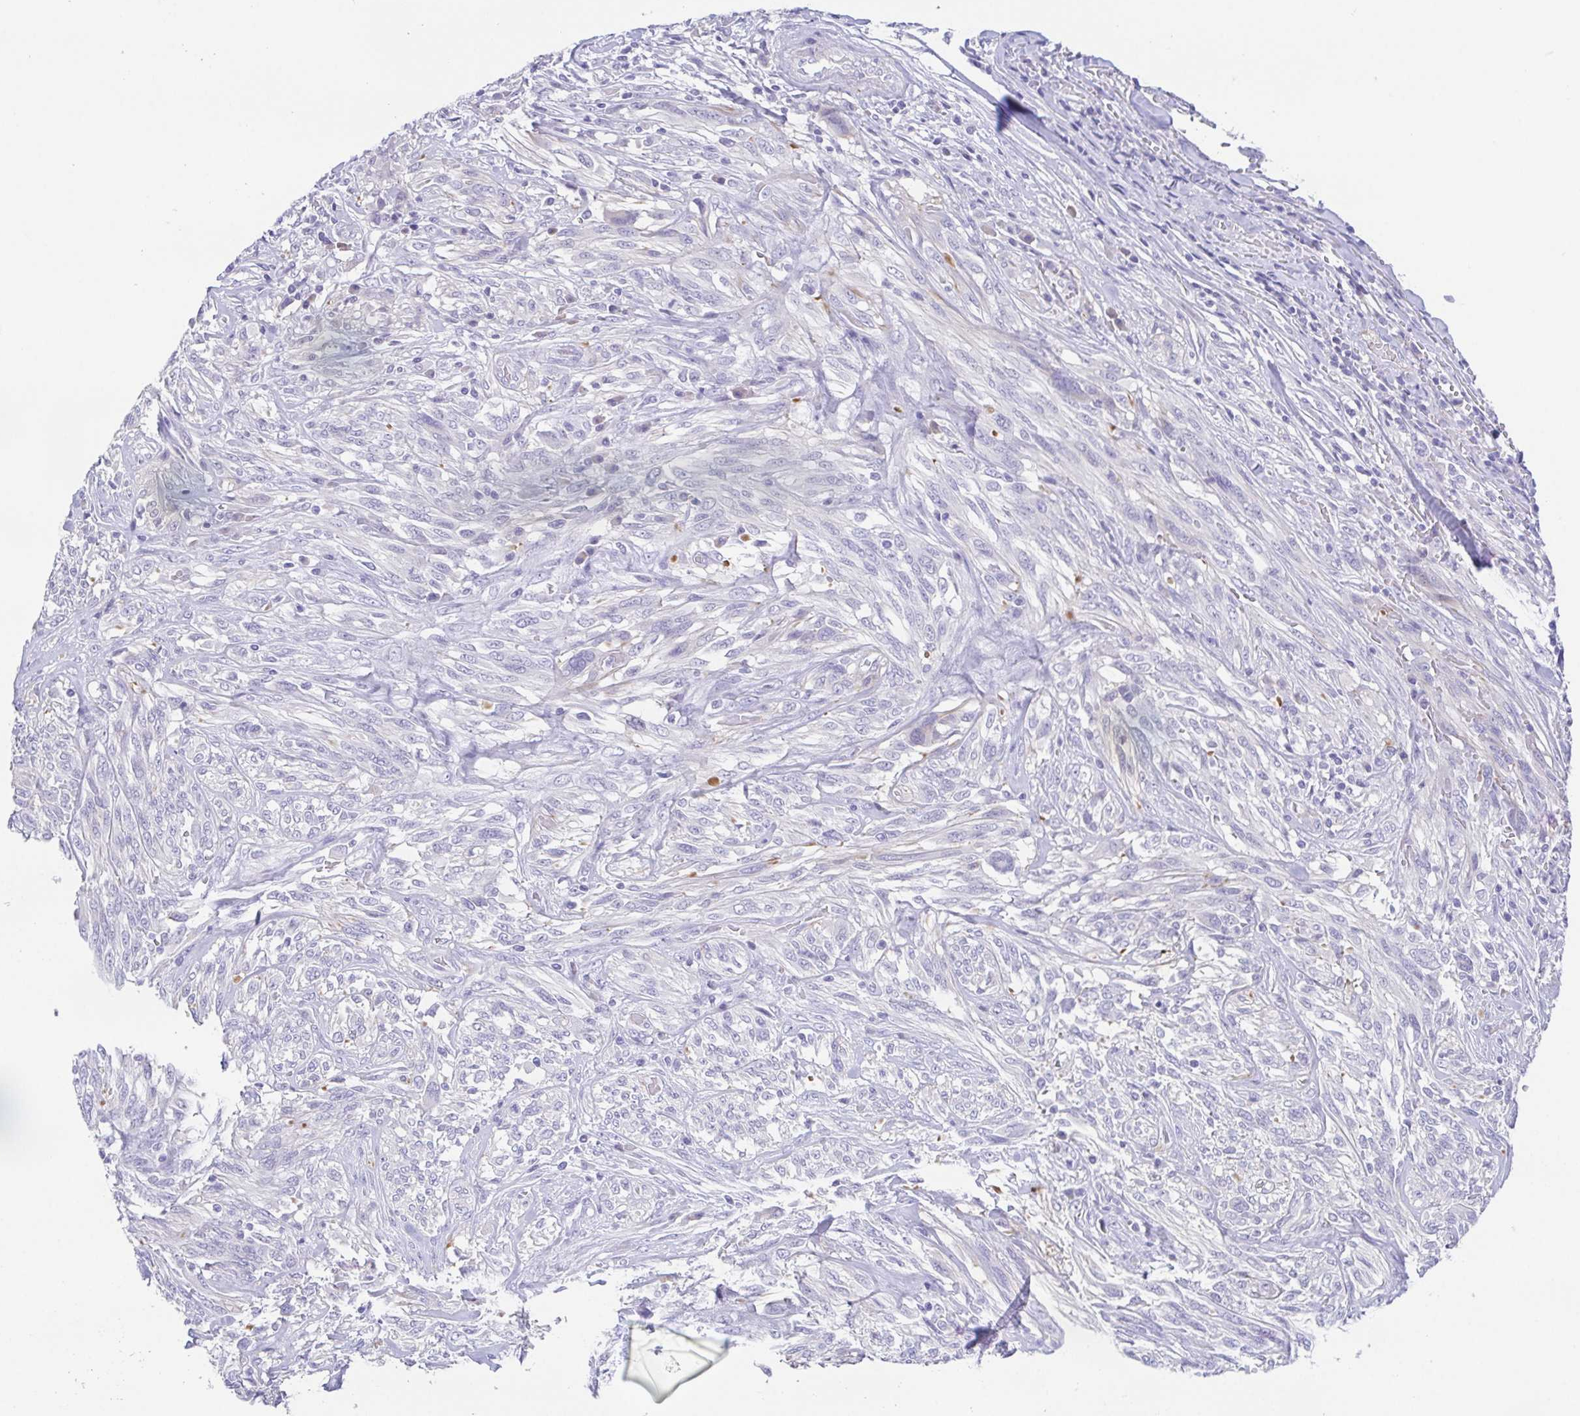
{"staining": {"intensity": "negative", "quantity": "none", "location": "none"}, "tissue": "melanoma", "cell_type": "Tumor cells", "image_type": "cancer", "snomed": [{"axis": "morphology", "description": "Malignant melanoma, NOS"}, {"axis": "topography", "description": "Skin"}], "caption": "Tumor cells show no significant protein expression in malignant melanoma.", "gene": "HAPLN2", "patient": {"sex": "female", "age": 91}}